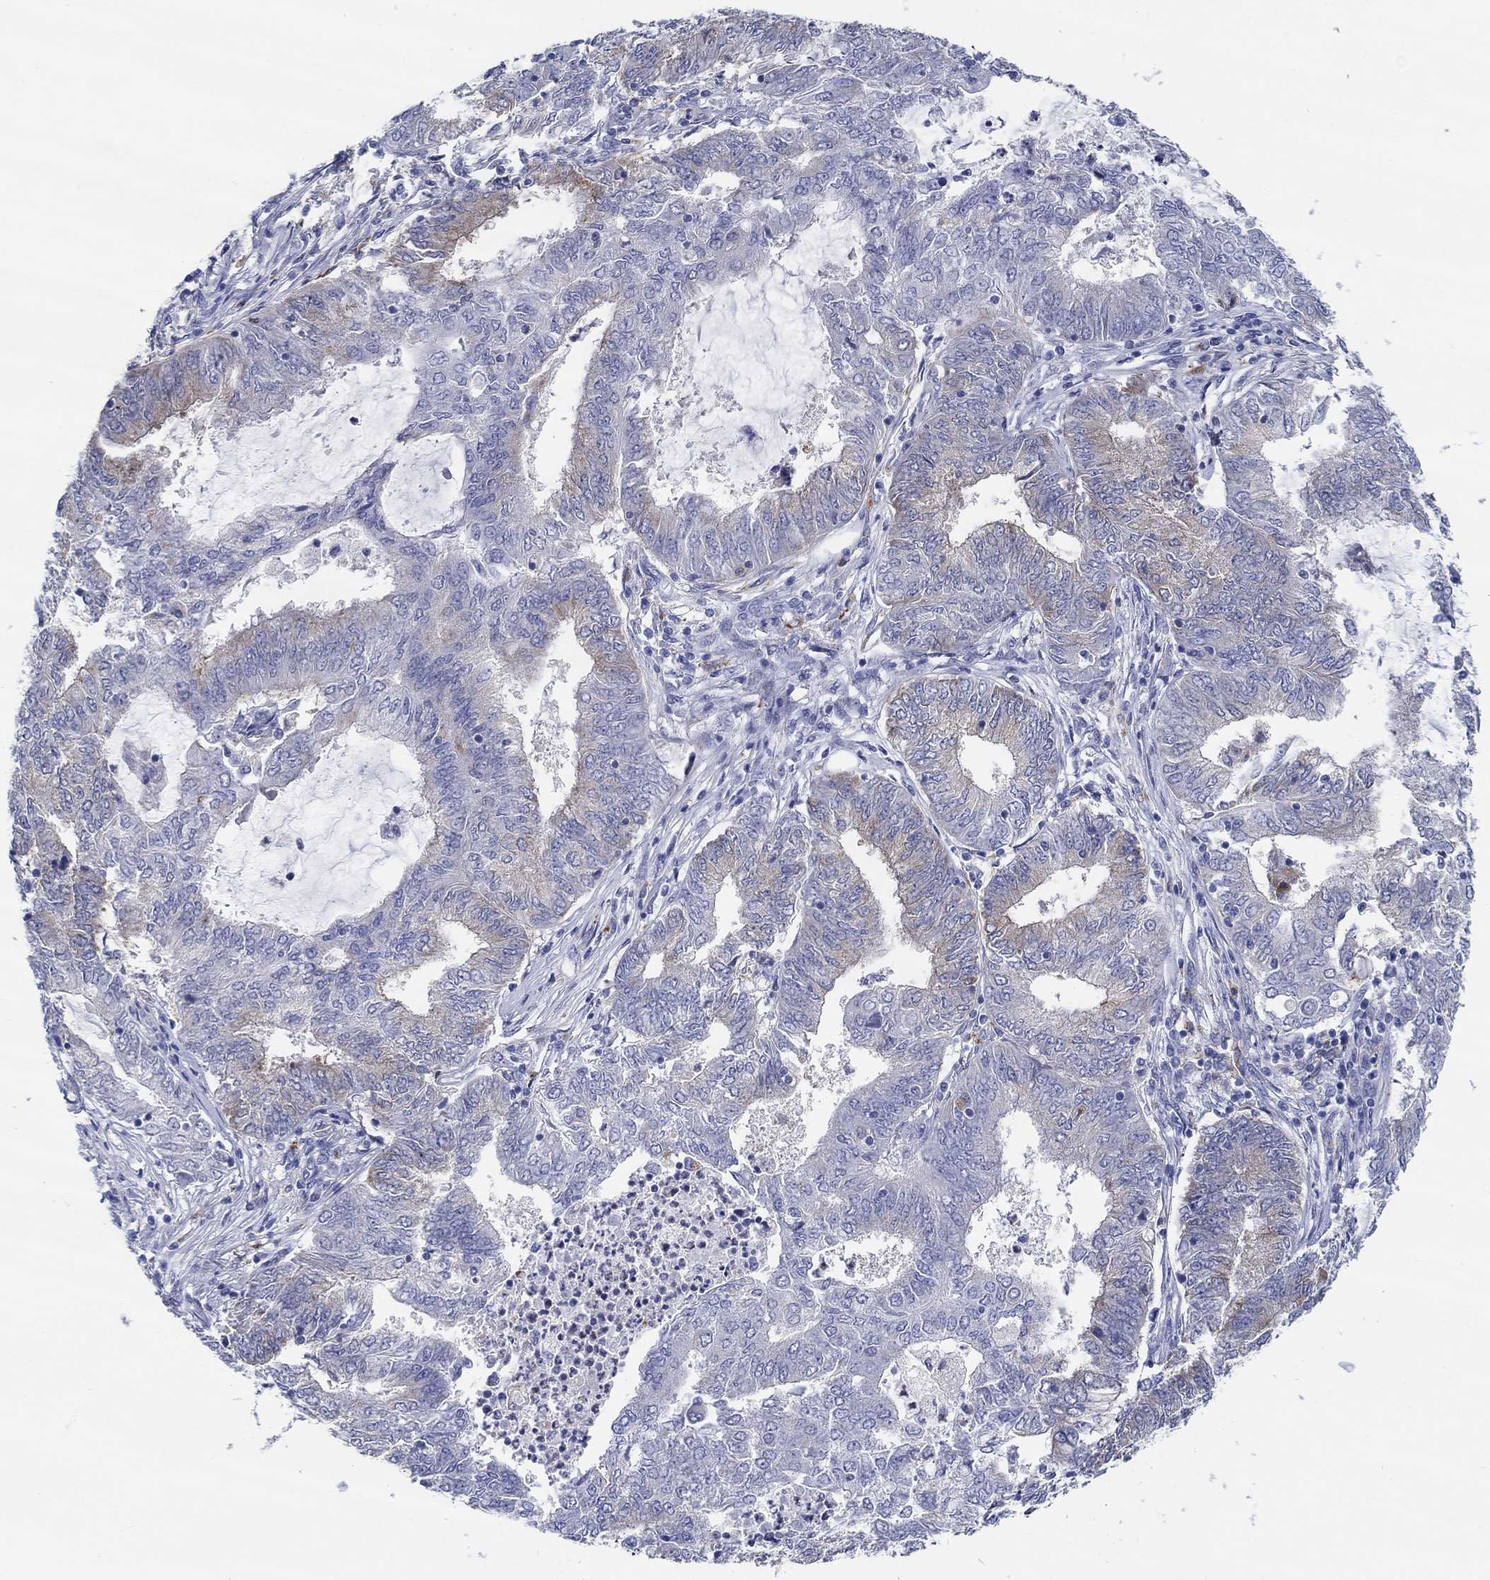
{"staining": {"intensity": "moderate", "quantity": "<25%", "location": "cytoplasmic/membranous"}, "tissue": "endometrial cancer", "cell_type": "Tumor cells", "image_type": "cancer", "snomed": [{"axis": "morphology", "description": "Adenocarcinoma, NOS"}, {"axis": "topography", "description": "Endometrium"}], "caption": "Protein staining of adenocarcinoma (endometrial) tissue shows moderate cytoplasmic/membranous expression in approximately <25% of tumor cells. The staining was performed using DAB, with brown indicating positive protein expression. Nuclei are stained blue with hematoxylin.", "gene": "RAP1GAP", "patient": {"sex": "female", "age": 62}}